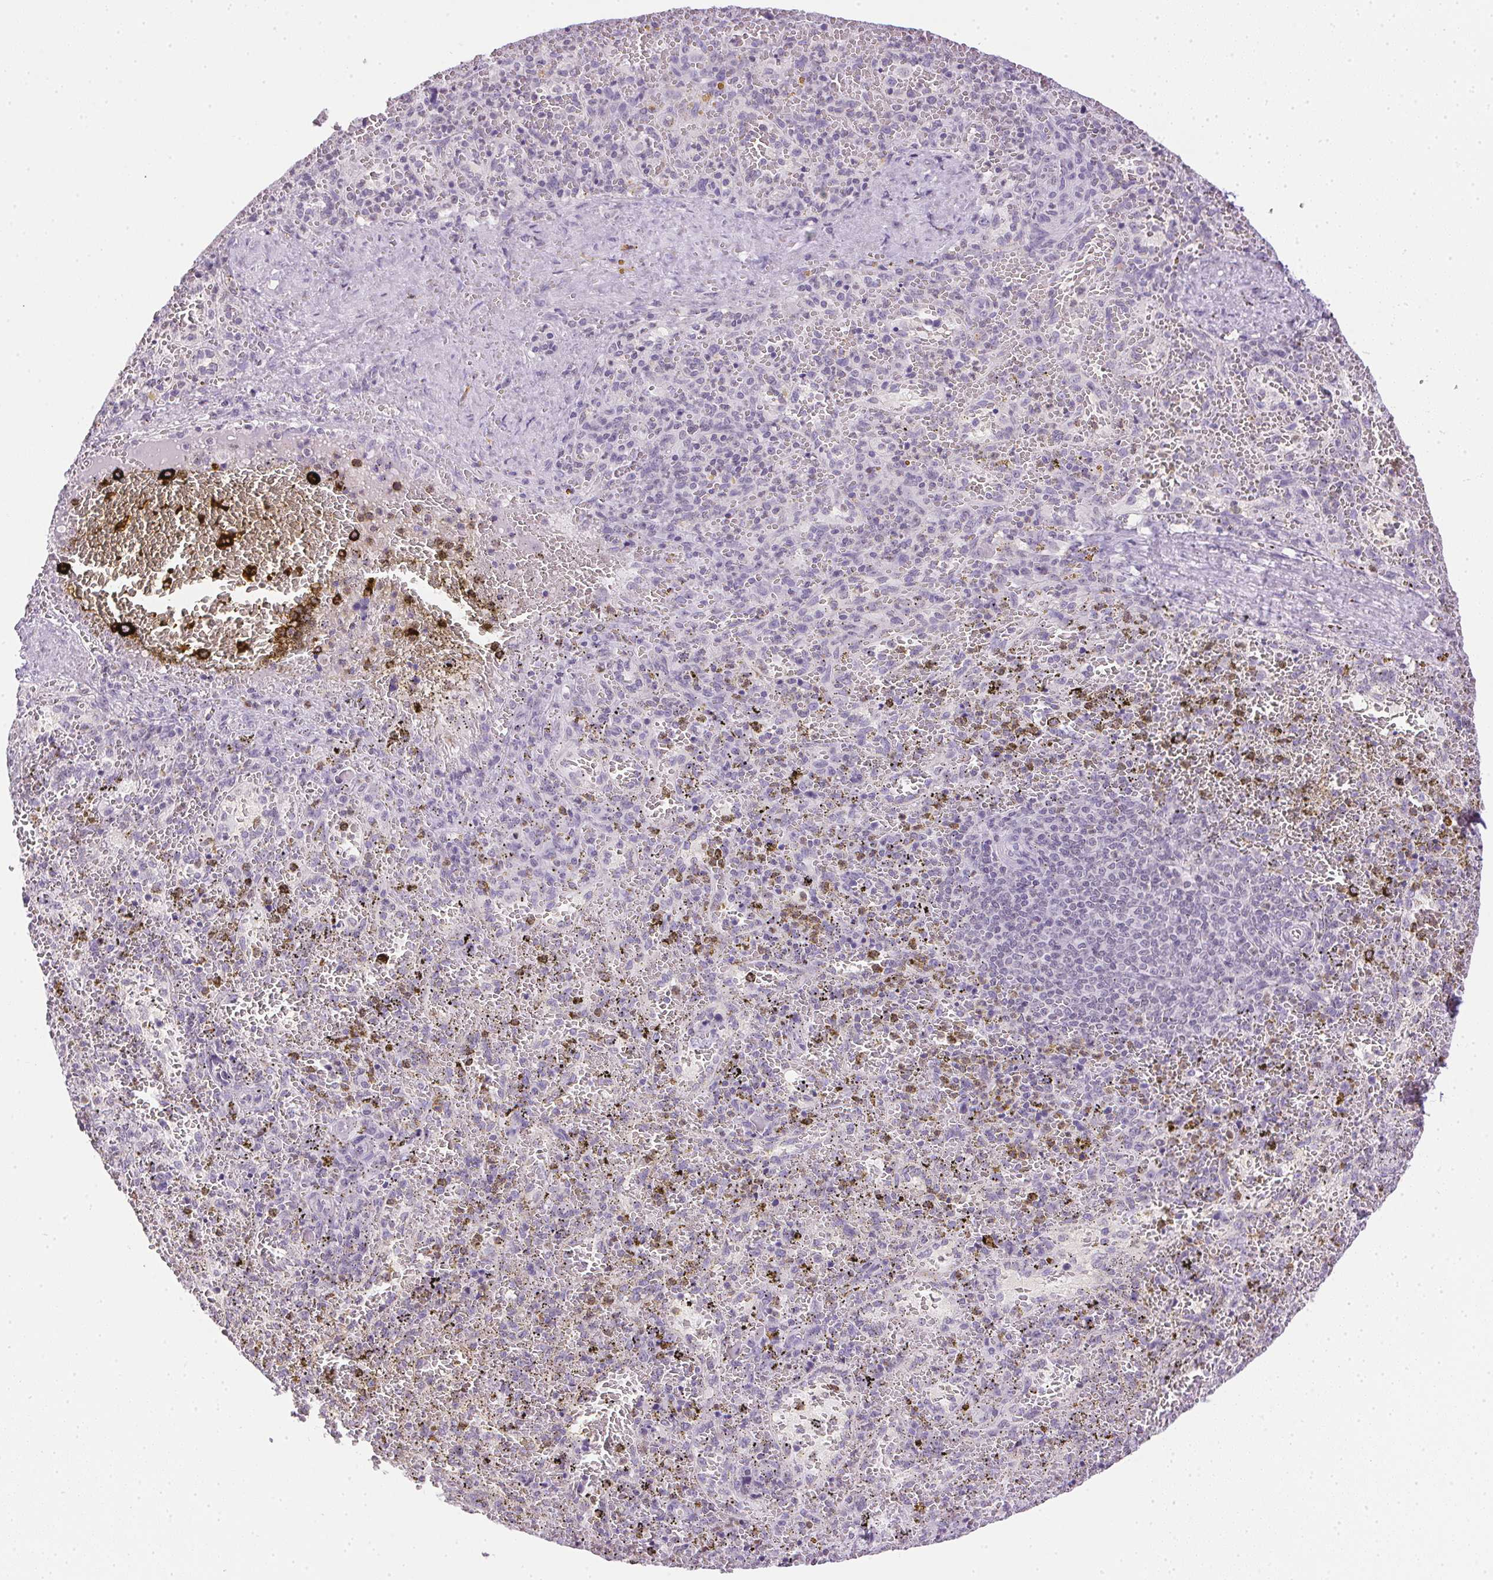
{"staining": {"intensity": "negative", "quantity": "none", "location": "none"}, "tissue": "spleen", "cell_type": "Cells in red pulp", "image_type": "normal", "snomed": [{"axis": "morphology", "description": "Normal tissue, NOS"}, {"axis": "topography", "description": "Spleen"}], "caption": "IHC histopathology image of unremarkable spleen stained for a protein (brown), which exhibits no staining in cells in red pulp. (Stains: DAB (3,3'-diaminobenzidine) IHC with hematoxylin counter stain, Microscopy: brightfield microscopy at high magnification).", "gene": "PRL", "patient": {"sex": "female", "age": 50}}